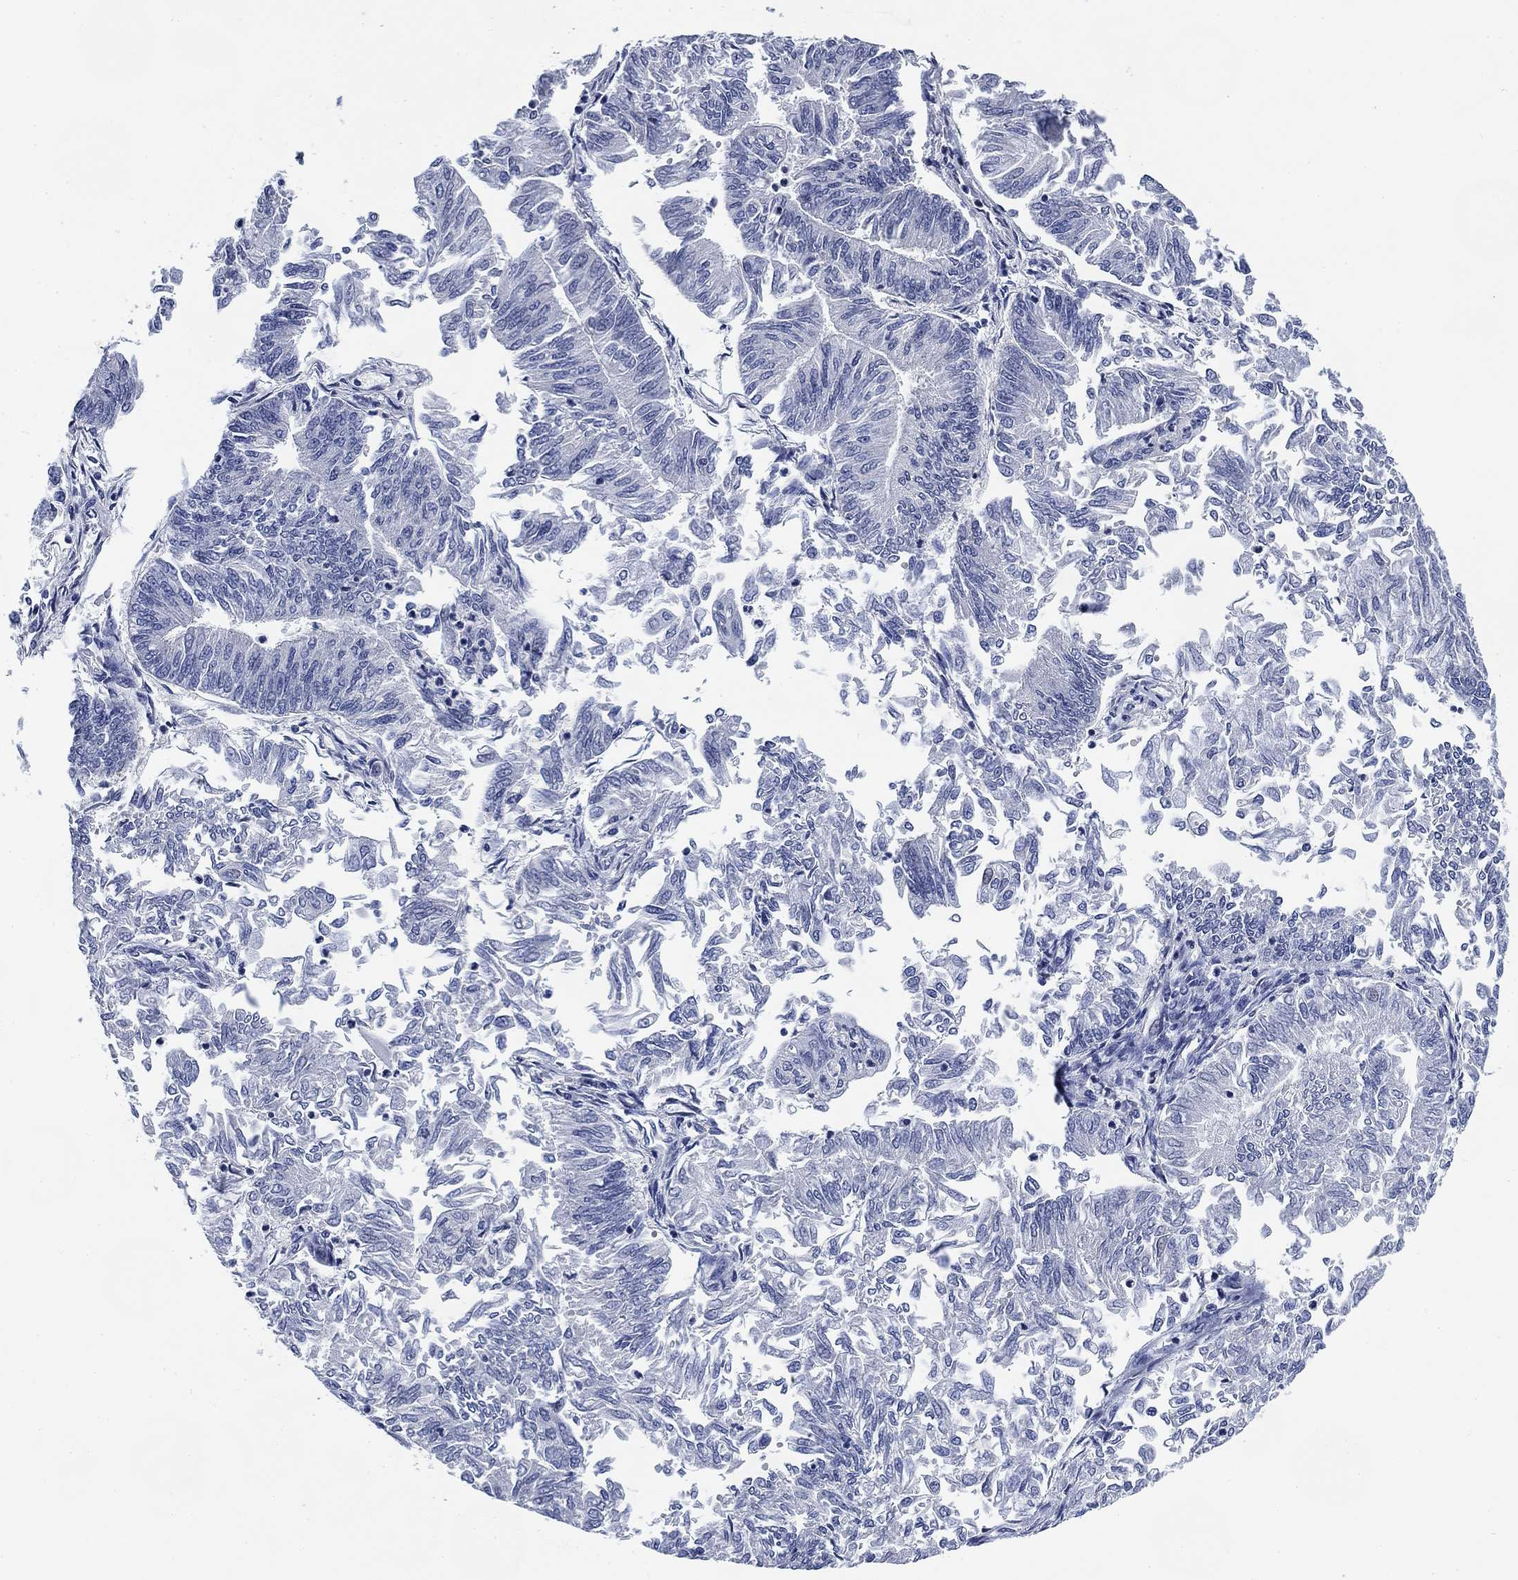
{"staining": {"intensity": "negative", "quantity": "none", "location": "none"}, "tissue": "endometrial cancer", "cell_type": "Tumor cells", "image_type": "cancer", "snomed": [{"axis": "morphology", "description": "Adenocarcinoma, NOS"}, {"axis": "topography", "description": "Endometrium"}], "caption": "High magnification brightfield microscopy of endometrial cancer stained with DAB (brown) and counterstained with hematoxylin (blue): tumor cells show no significant positivity.", "gene": "DAZL", "patient": {"sex": "female", "age": 59}}